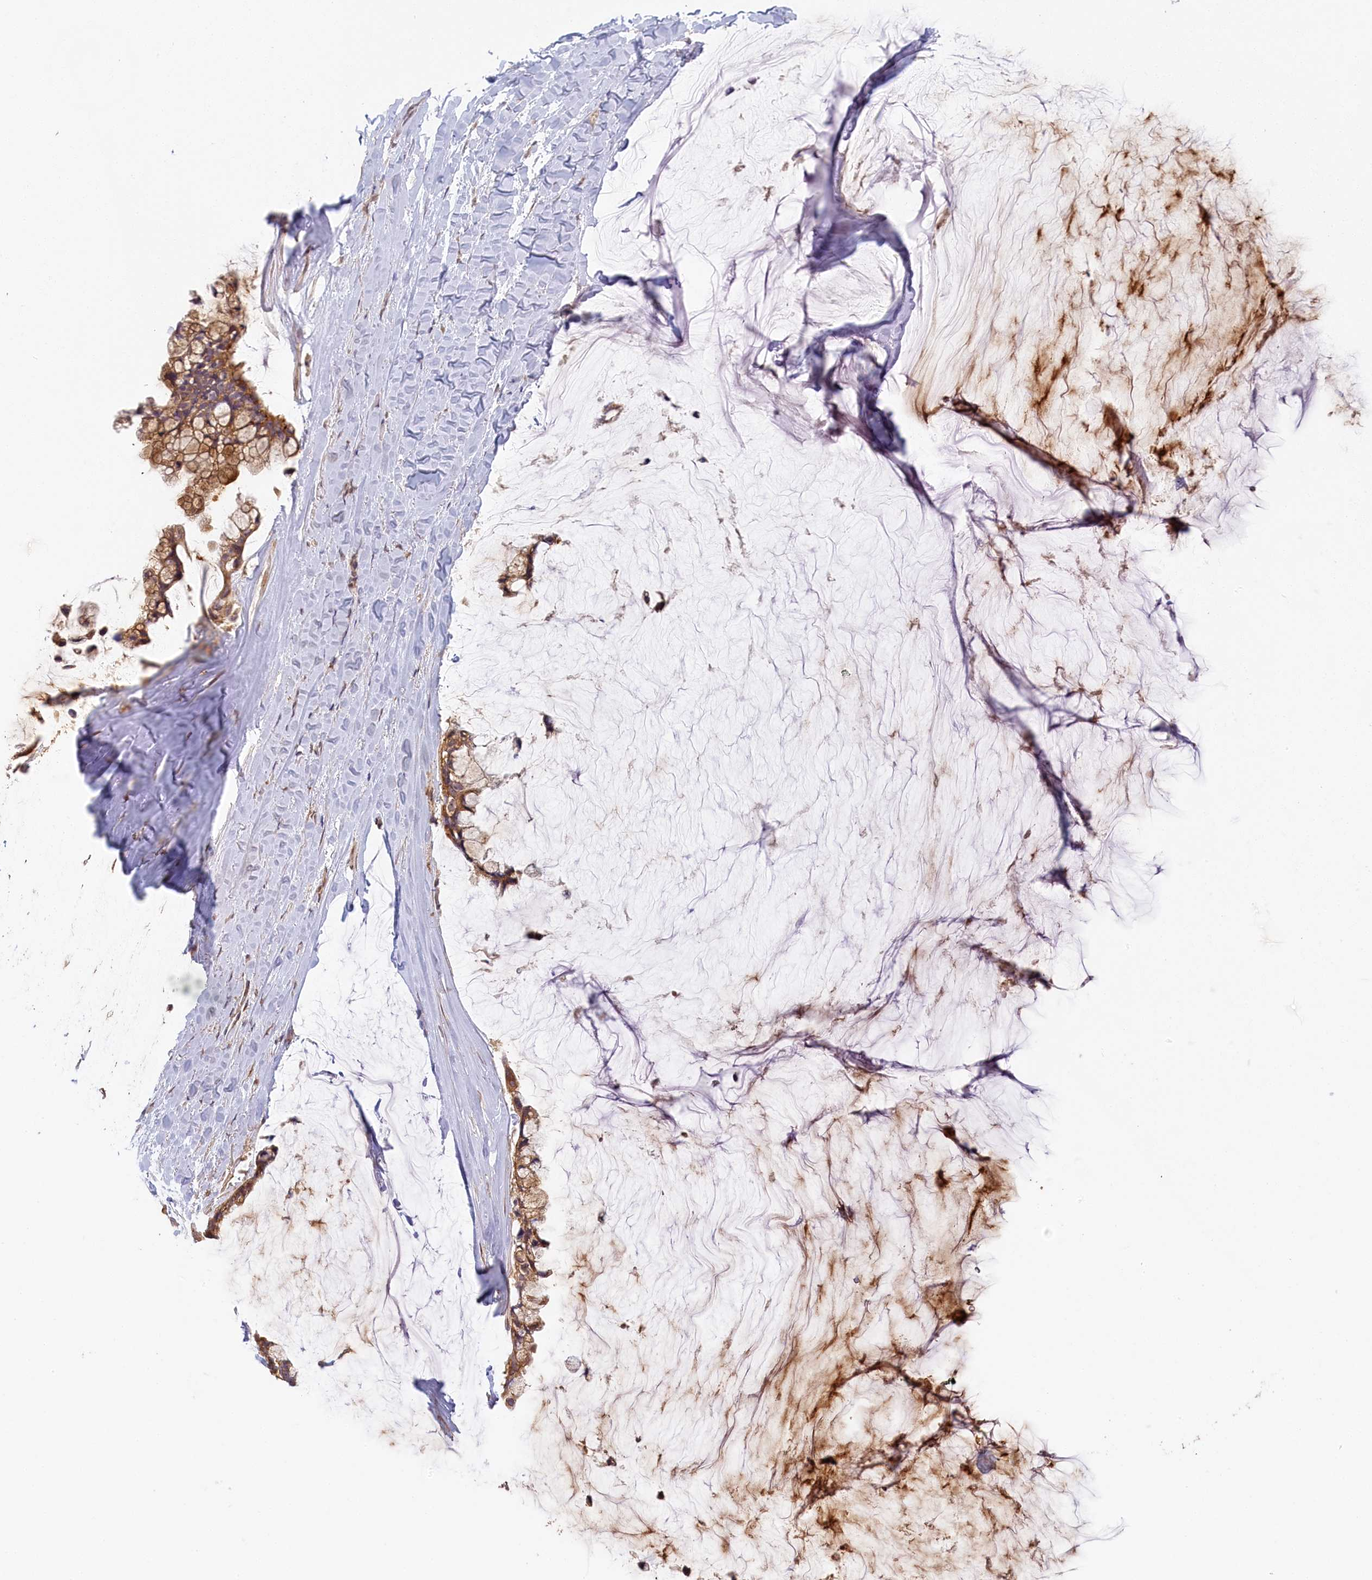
{"staining": {"intensity": "moderate", "quantity": ">75%", "location": "cytoplasmic/membranous"}, "tissue": "ovarian cancer", "cell_type": "Tumor cells", "image_type": "cancer", "snomed": [{"axis": "morphology", "description": "Cystadenocarcinoma, mucinous, NOS"}, {"axis": "topography", "description": "Ovary"}], "caption": "Protein expression analysis of human mucinous cystadenocarcinoma (ovarian) reveals moderate cytoplasmic/membranous positivity in approximately >75% of tumor cells. Immunohistochemistry stains the protein in brown and the nuclei are stained blue.", "gene": "STX16", "patient": {"sex": "female", "age": 39}}